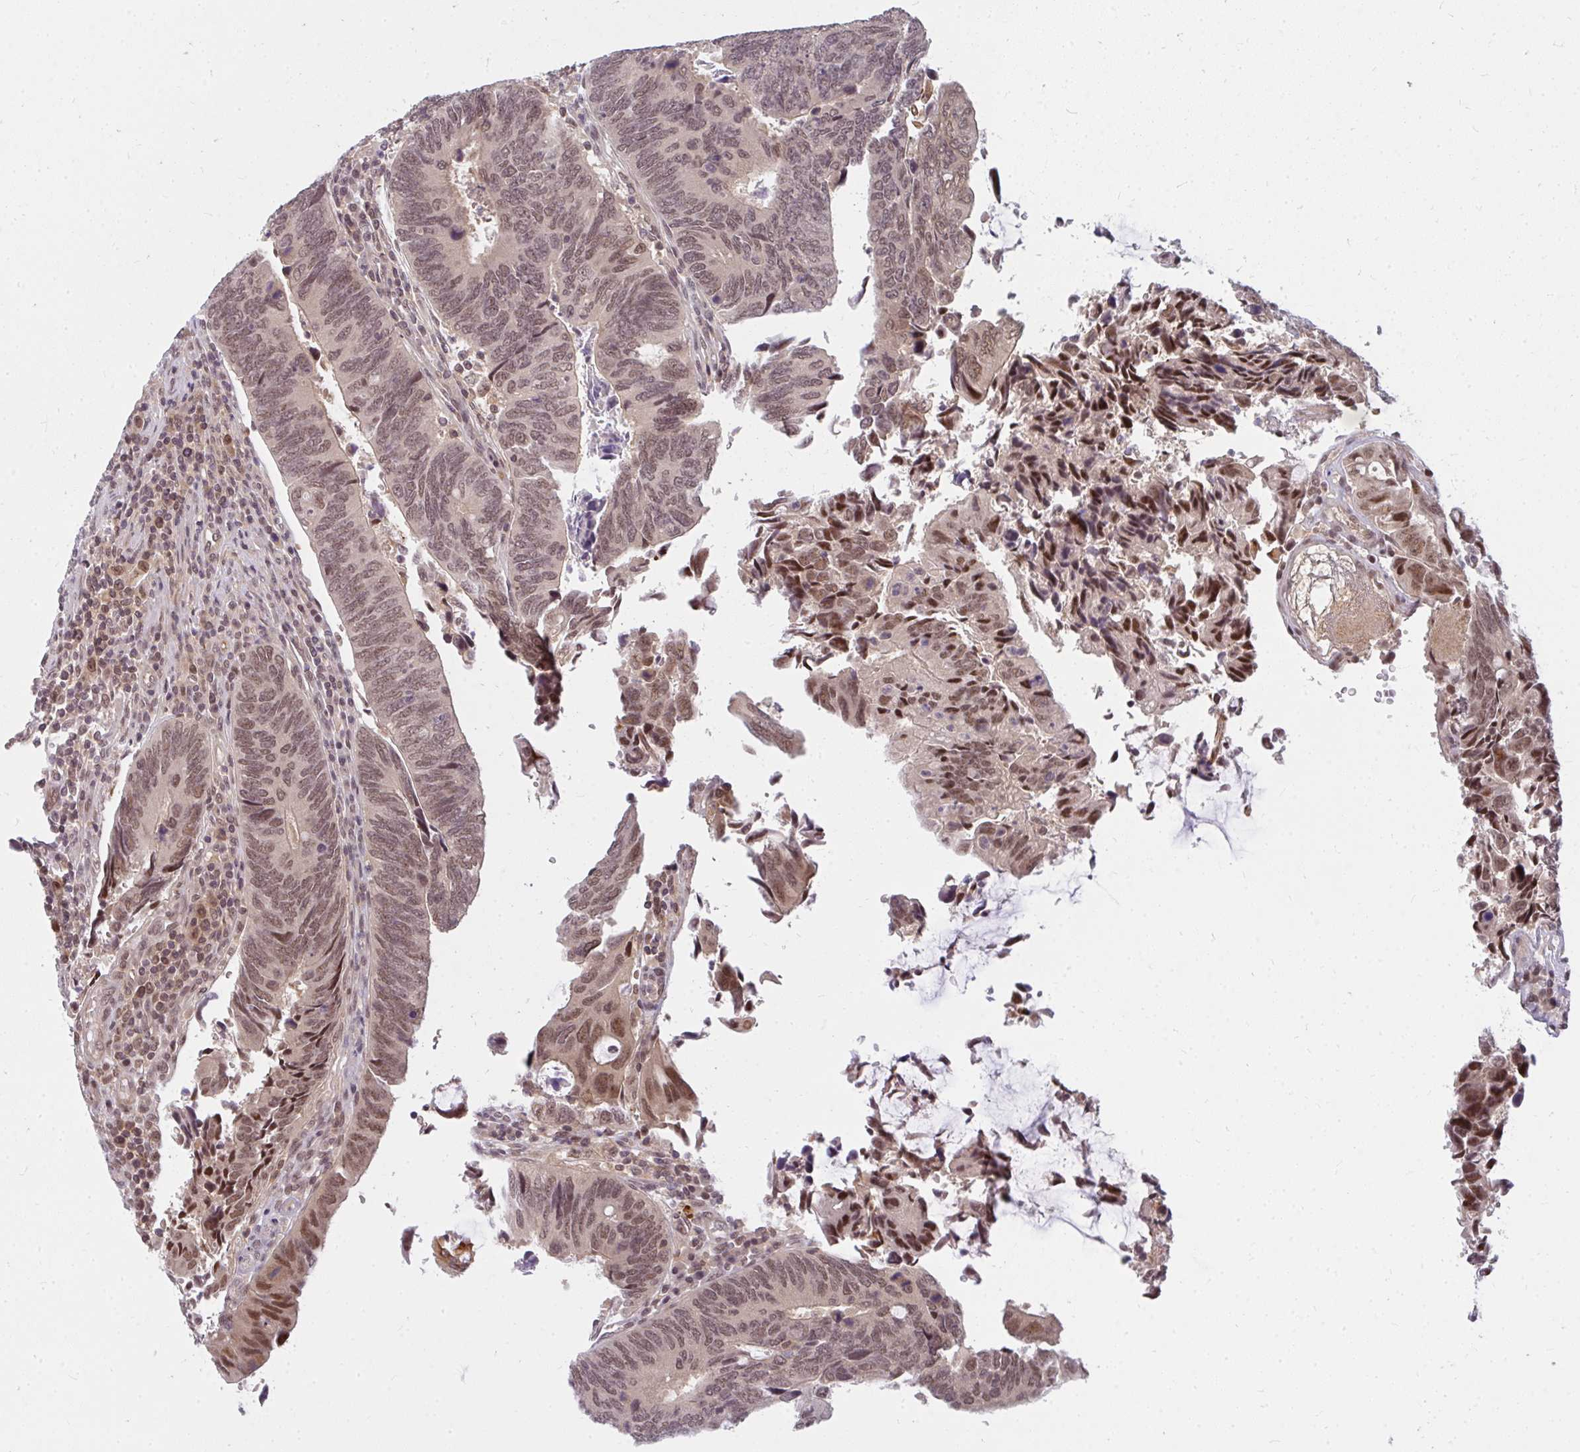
{"staining": {"intensity": "moderate", "quantity": ">75%", "location": "nuclear"}, "tissue": "colorectal cancer", "cell_type": "Tumor cells", "image_type": "cancer", "snomed": [{"axis": "morphology", "description": "Adenocarcinoma, NOS"}, {"axis": "topography", "description": "Colon"}], "caption": "Colorectal cancer stained with DAB (3,3'-diaminobenzidine) IHC exhibits medium levels of moderate nuclear expression in about >75% of tumor cells.", "gene": "GTF3C6", "patient": {"sex": "male", "age": 87}}